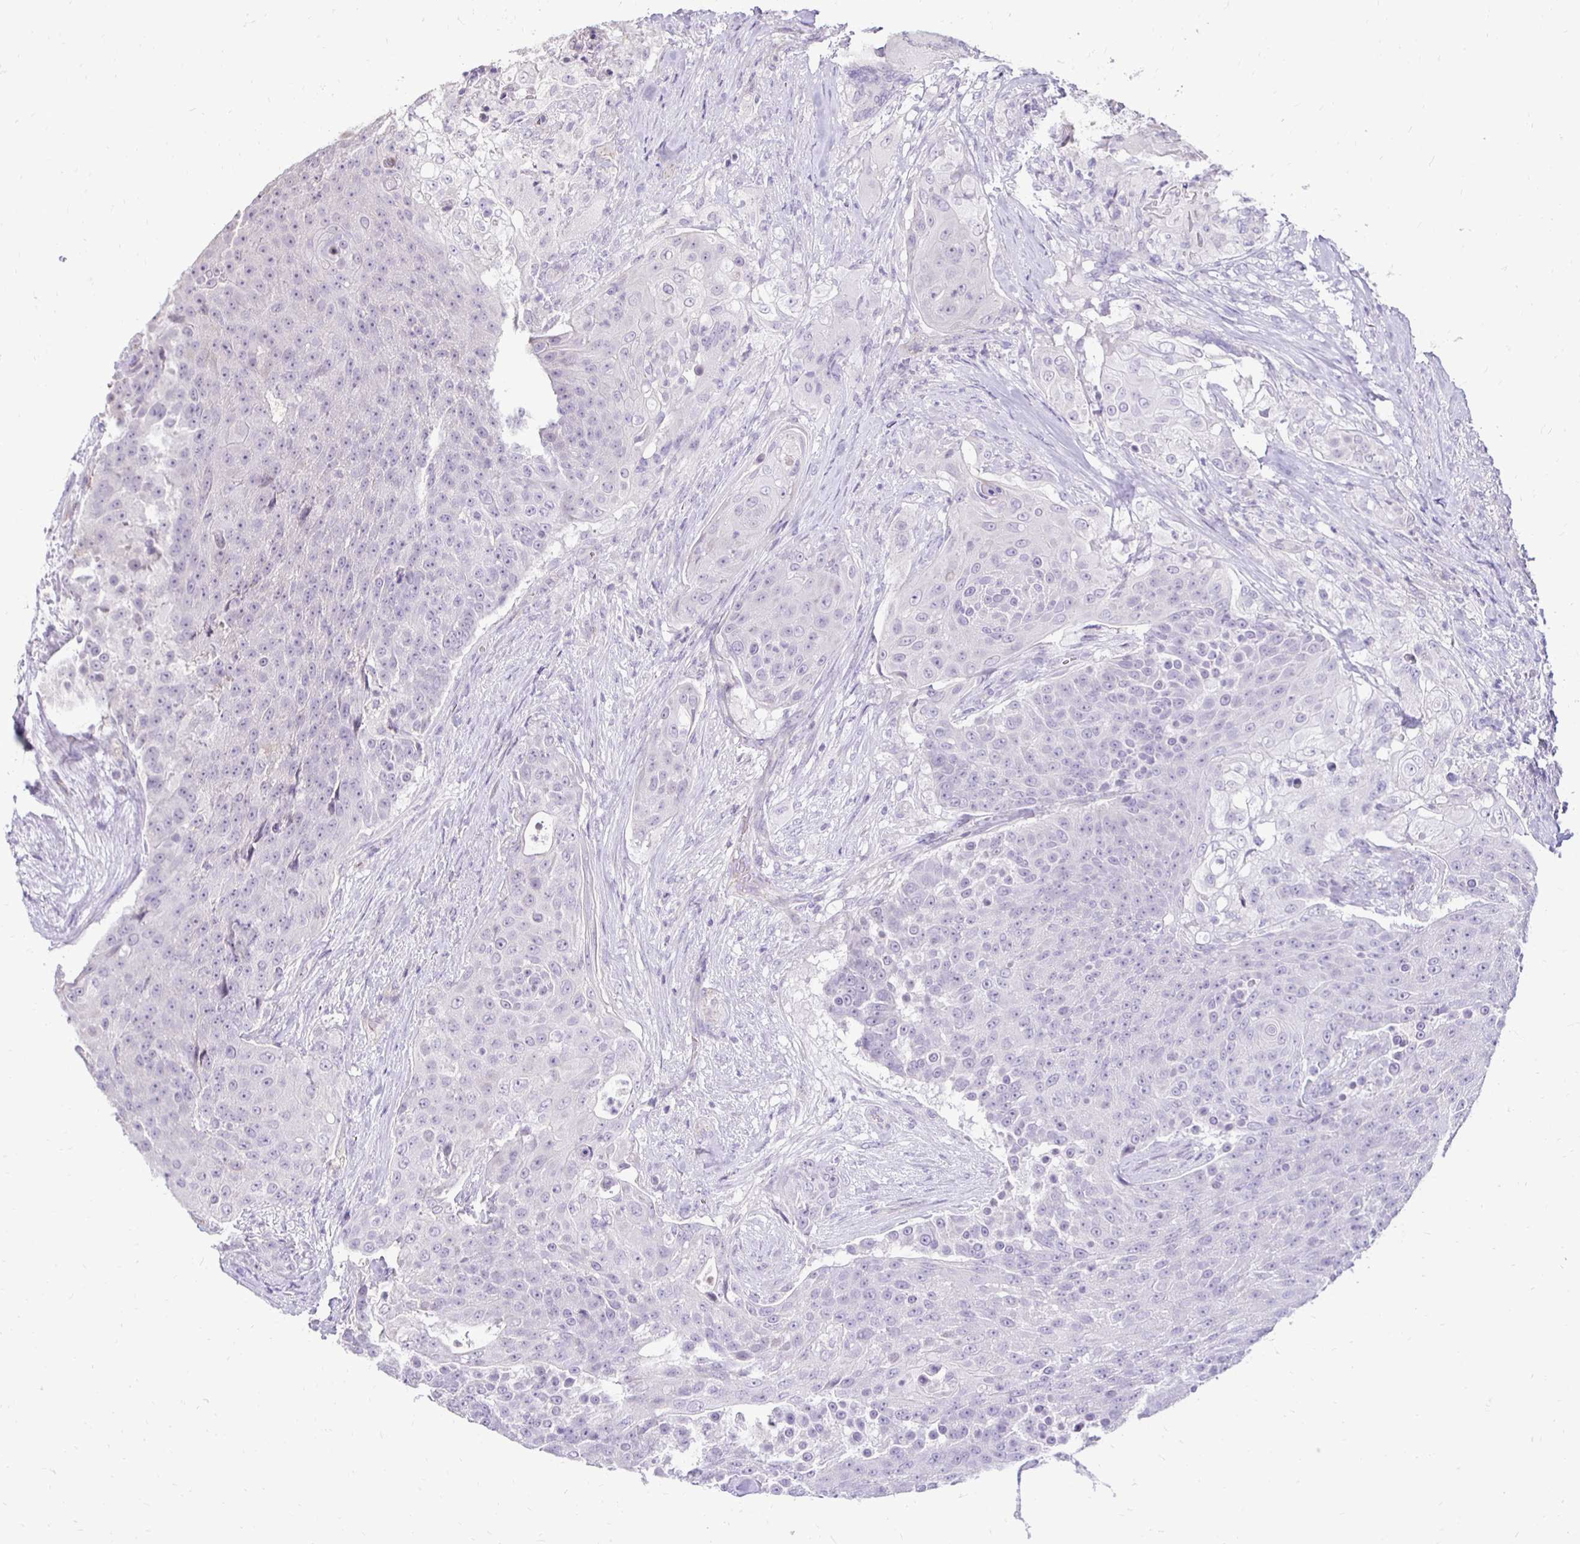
{"staining": {"intensity": "negative", "quantity": "none", "location": "none"}, "tissue": "urothelial cancer", "cell_type": "Tumor cells", "image_type": "cancer", "snomed": [{"axis": "morphology", "description": "Urothelial carcinoma, High grade"}, {"axis": "topography", "description": "Urinary bladder"}], "caption": "A photomicrograph of urothelial cancer stained for a protein reveals no brown staining in tumor cells. (Immunohistochemistry (ihc), brightfield microscopy, high magnification).", "gene": "GAS2", "patient": {"sex": "female", "age": 63}}